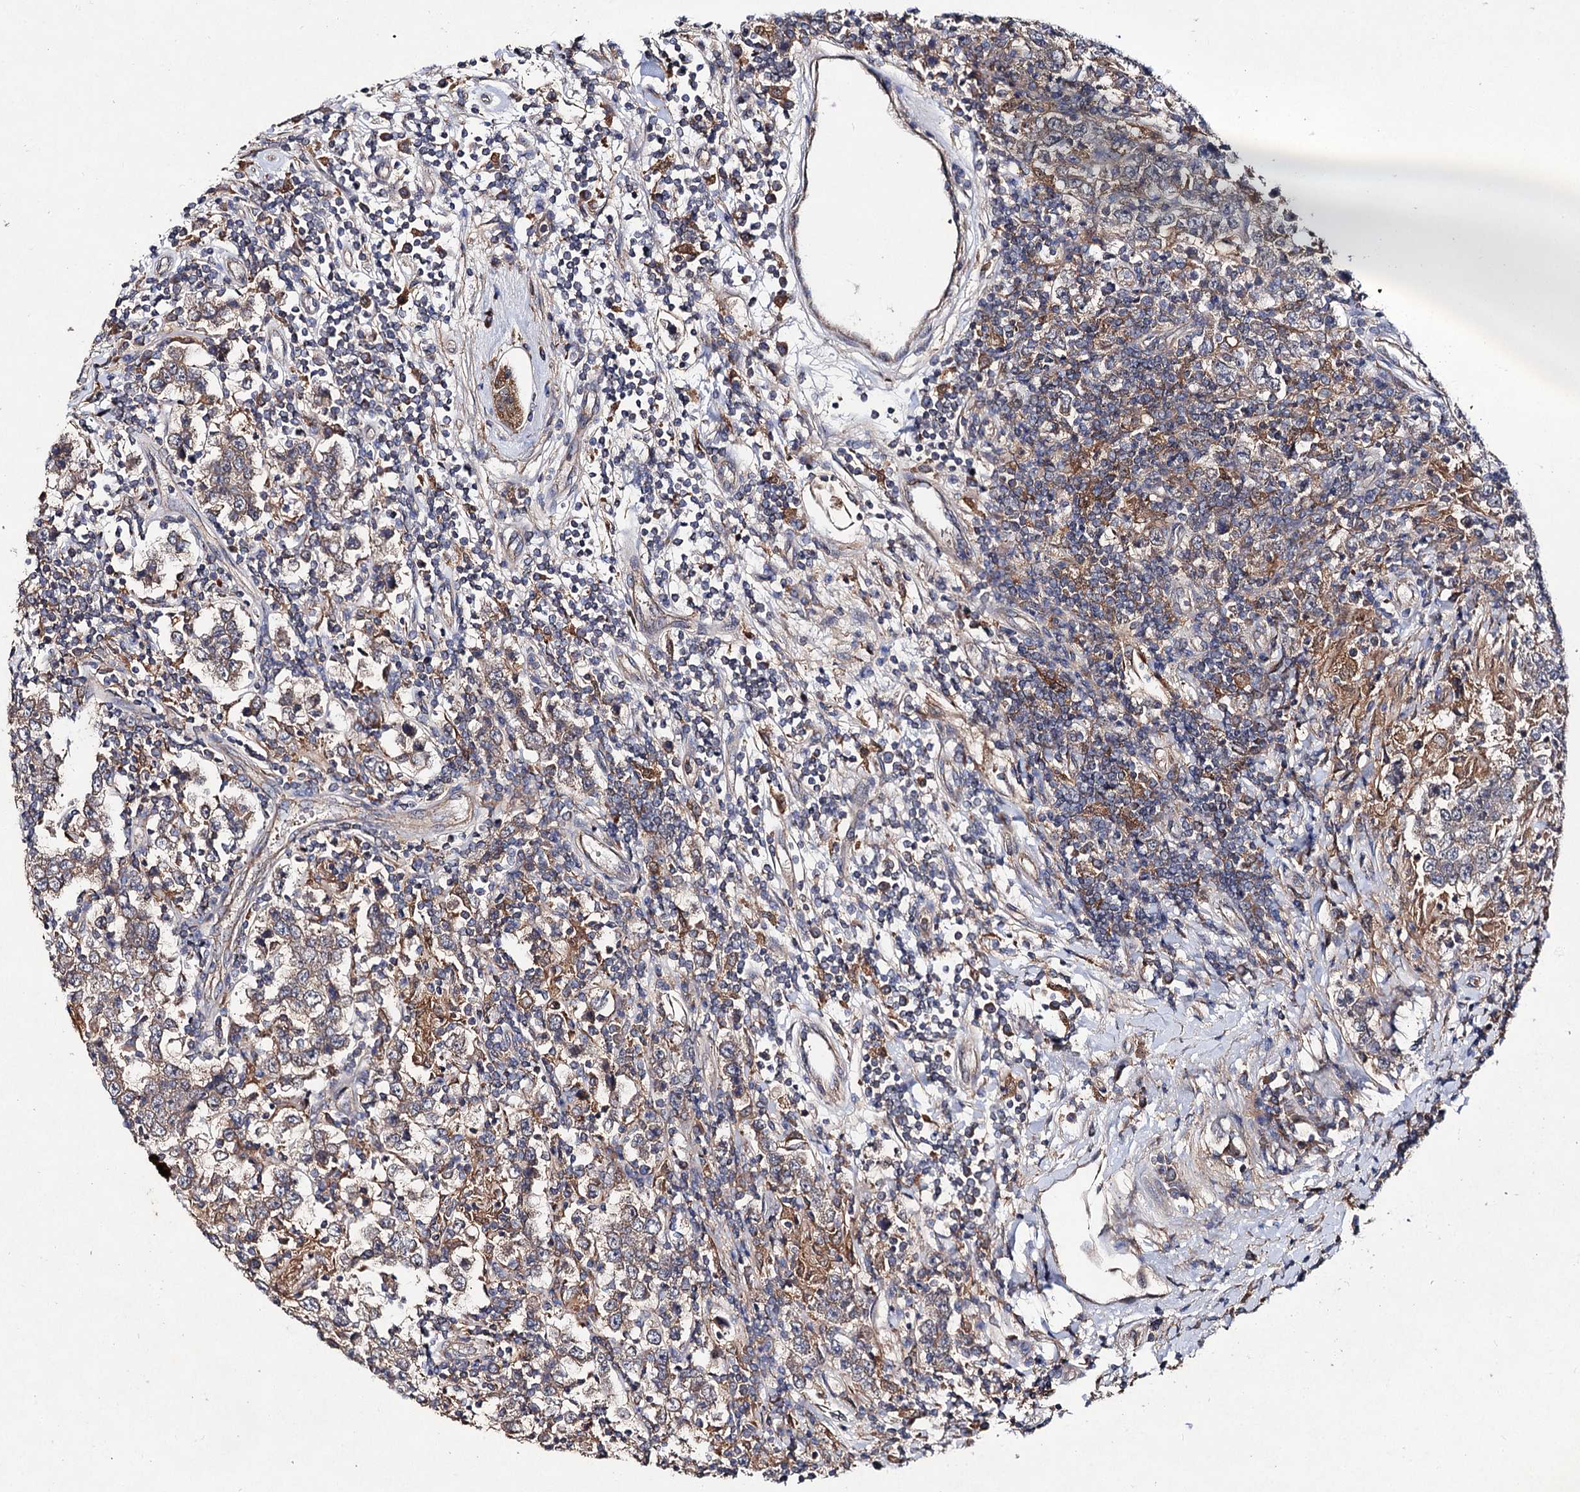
{"staining": {"intensity": "weak", "quantity": "25%-75%", "location": "cytoplasmic/membranous"}, "tissue": "testis cancer", "cell_type": "Tumor cells", "image_type": "cancer", "snomed": [{"axis": "morphology", "description": "Normal tissue, NOS"}, {"axis": "morphology", "description": "Urothelial carcinoma, High grade"}, {"axis": "morphology", "description": "Seminoma, NOS"}, {"axis": "morphology", "description": "Carcinoma, Embryonal, NOS"}, {"axis": "topography", "description": "Urinary bladder"}, {"axis": "topography", "description": "Testis"}], "caption": "Approximately 25%-75% of tumor cells in high-grade urothelial carcinoma (testis) display weak cytoplasmic/membranous protein expression as visualized by brown immunohistochemical staining.", "gene": "VPS29", "patient": {"sex": "male", "age": 41}}